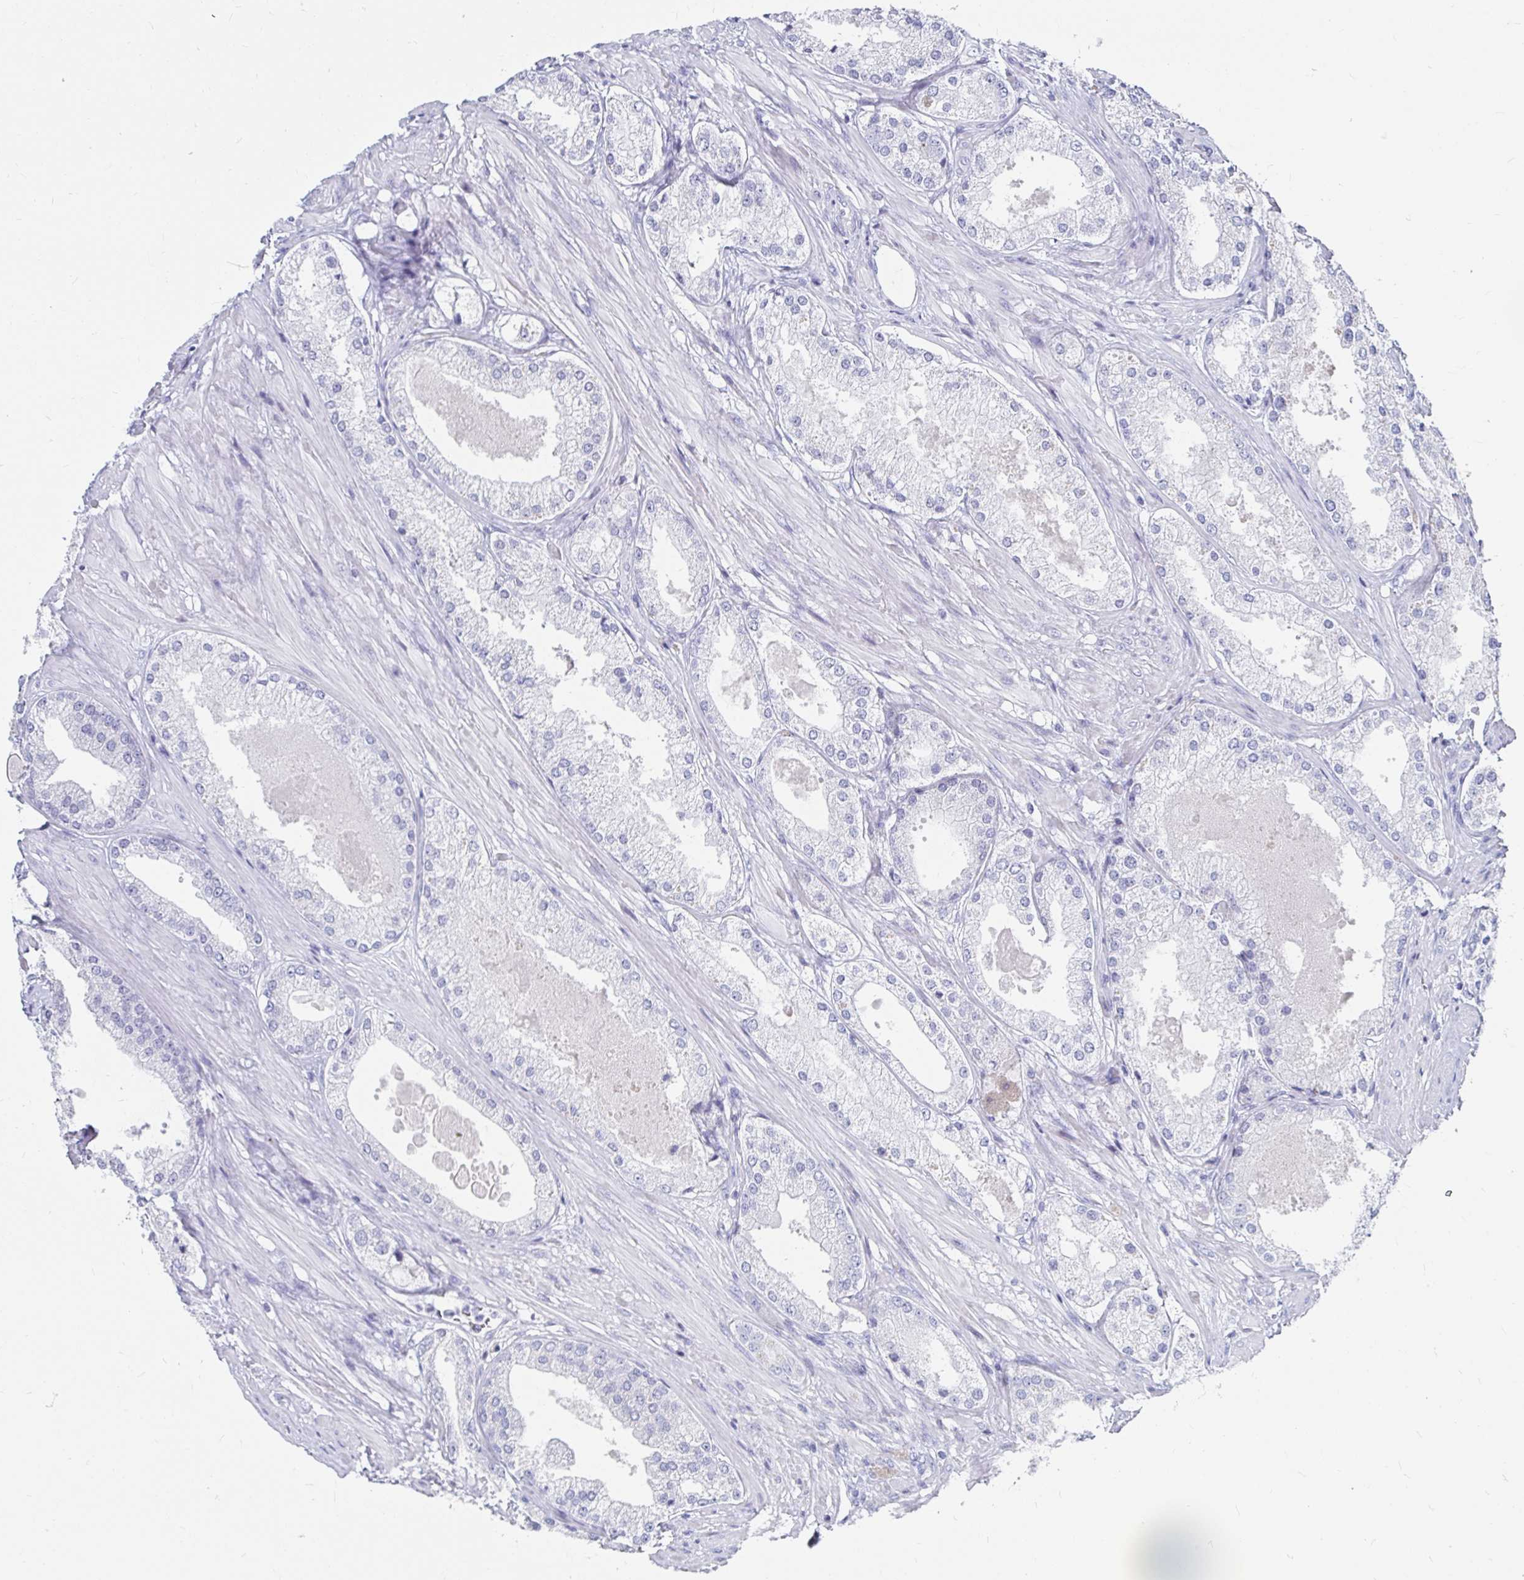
{"staining": {"intensity": "negative", "quantity": "none", "location": "none"}, "tissue": "prostate cancer", "cell_type": "Tumor cells", "image_type": "cancer", "snomed": [{"axis": "morphology", "description": "Adenocarcinoma, Low grade"}, {"axis": "topography", "description": "Prostate"}], "caption": "Immunohistochemistry of human prostate cancer displays no staining in tumor cells.", "gene": "CA9", "patient": {"sex": "male", "age": 68}}